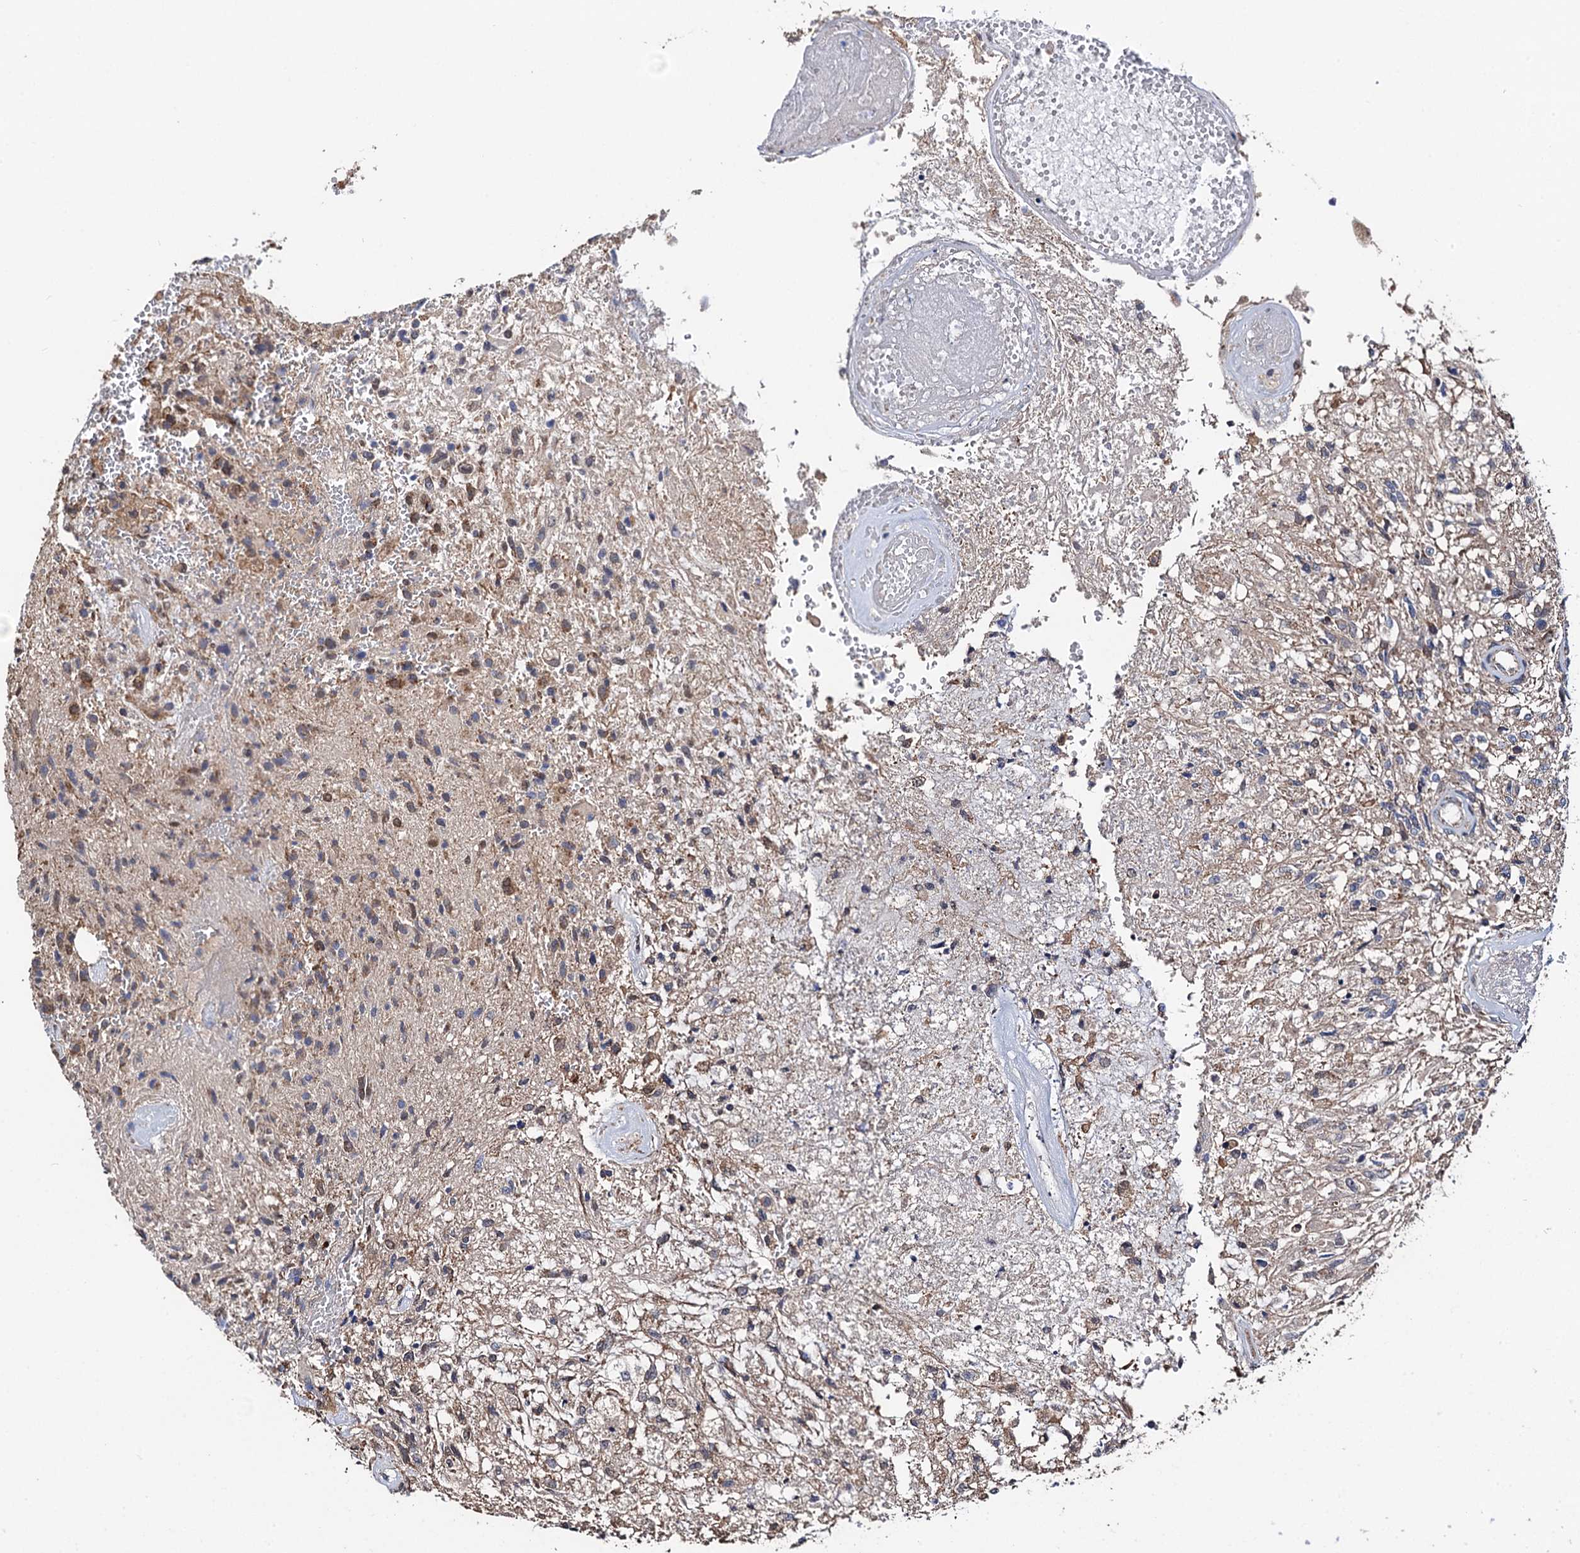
{"staining": {"intensity": "weak", "quantity": "25%-75%", "location": "cytoplasmic/membranous"}, "tissue": "glioma", "cell_type": "Tumor cells", "image_type": "cancer", "snomed": [{"axis": "morphology", "description": "Glioma, malignant, High grade"}, {"axis": "topography", "description": "Brain"}], "caption": "Weak cytoplasmic/membranous staining for a protein is appreciated in about 25%-75% of tumor cells of malignant glioma (high-grade) using immunohistochemistry (IHC).", "gene": "PTCD3", "patient": {"sex": "male", "age": 56}}